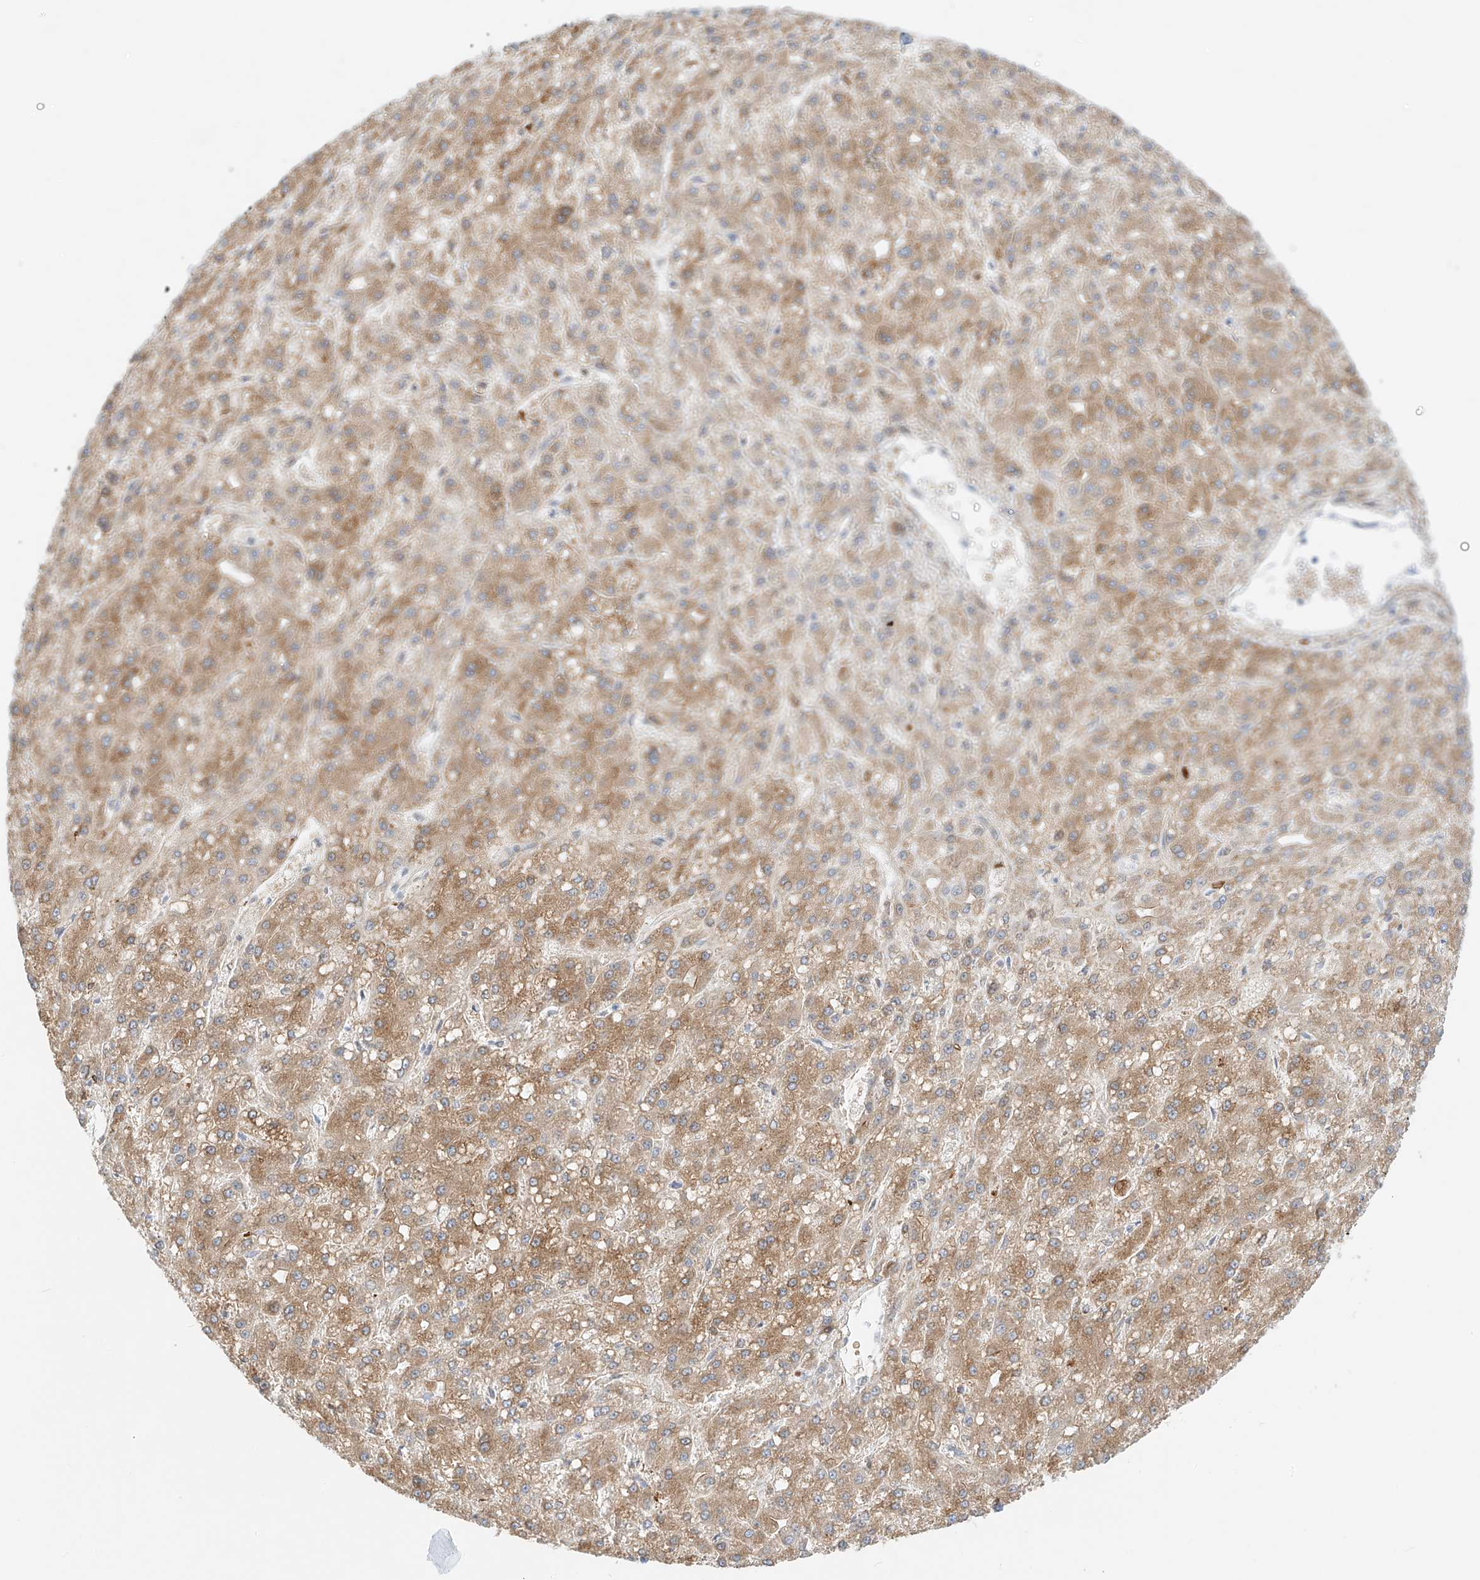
{"staining": {"intensity": "moderate", "quantity": ">75%", "location": "cytoplasmic/membranous"}, "tissue": "liver cancer", "cell_type": "Tumor cells", "image_type": "cancer", "snomed": [{"axis": "morphology", "description": "Carcinoma, Hepatocellular, NOS"}, {"axis": "topography", "description": "Liver"}], "caption": "The histopathology image reveals a brown stain indicating the presence of a protein in the cytoplasmic/membranous of tumor cells in liver cancer.", "gene": "PCYOX1", "patient": {"sex": "male", "age": 67}}